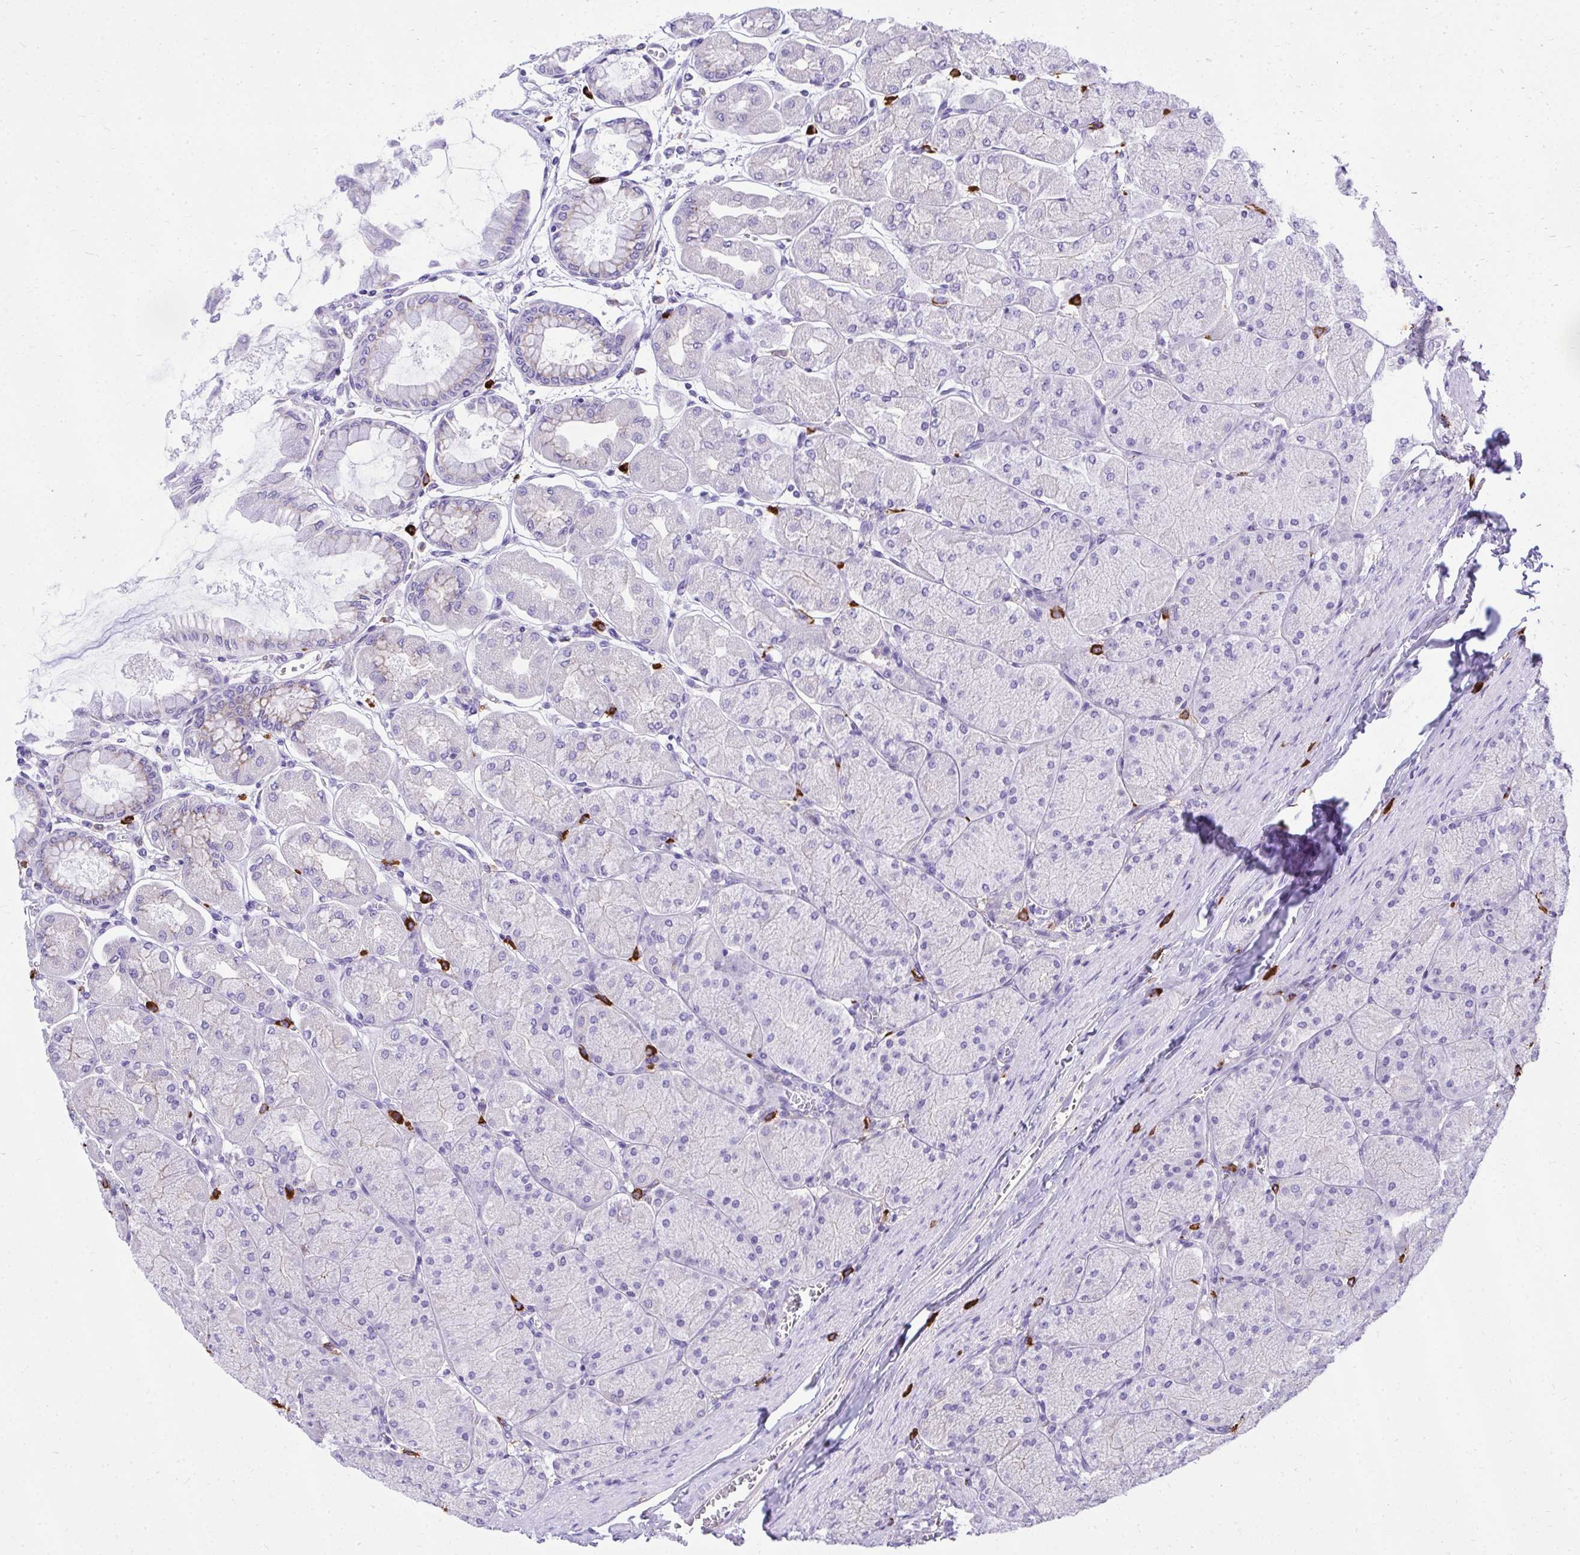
{"staining": {"intensity": "negative", "quantity": "none", "location": "none"}, "tissue": "stomach", "cell_type": "Glandular cells", "image_type": "normal", "snomed": [{"axis": "morphology", "description": "Normal tissue, NOS"}, {"axis": "topography", "description": "Stomach, upper"}], "caption": "High power microscopy photomicrograph of an IHC histopathology image of unremarkable stomach, revealing no significant expression in glandular cells.", "gene": "PSD", "patient": {"sex": "female", "age": 56}}